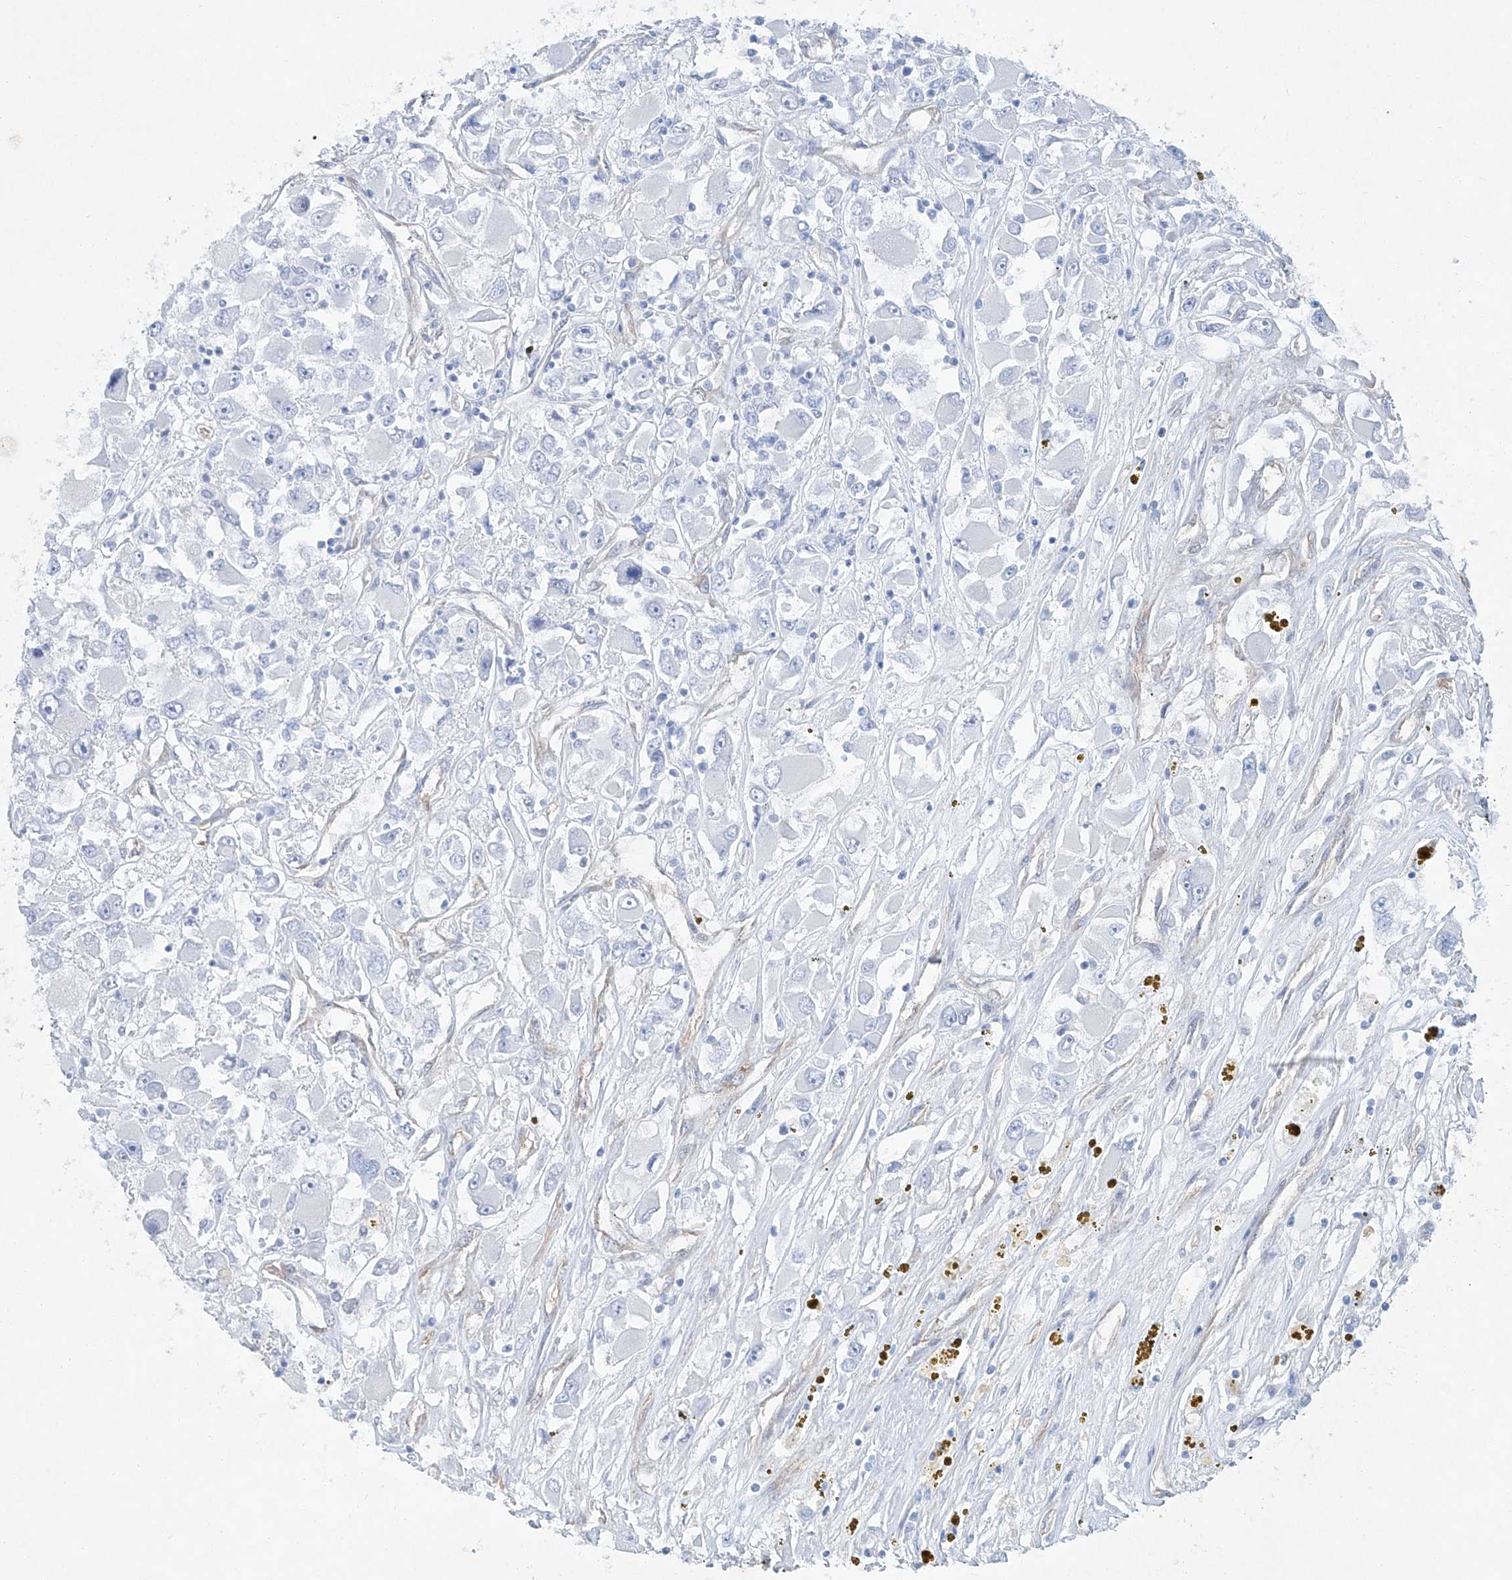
{"staining": {"intensity": "negative", "quantity": "none", "location": "none"}, "tissue": "renal cancer", "cell_type": "Tumor cells", "image_type": "cancer", "snomed": [{"axis": "morphology", "description": "Adenocarcinoma, NOS"}, {"axis": "topography", "description": "Kidney"}], "caption": "Tumor cells are negative for brown protein staining in renal cancer (adenocarcinoma). (IHC, brightfield microscopy, high magnification).", "gene": "MAGI1", "patient": {"sex": "female", "age": 52}}